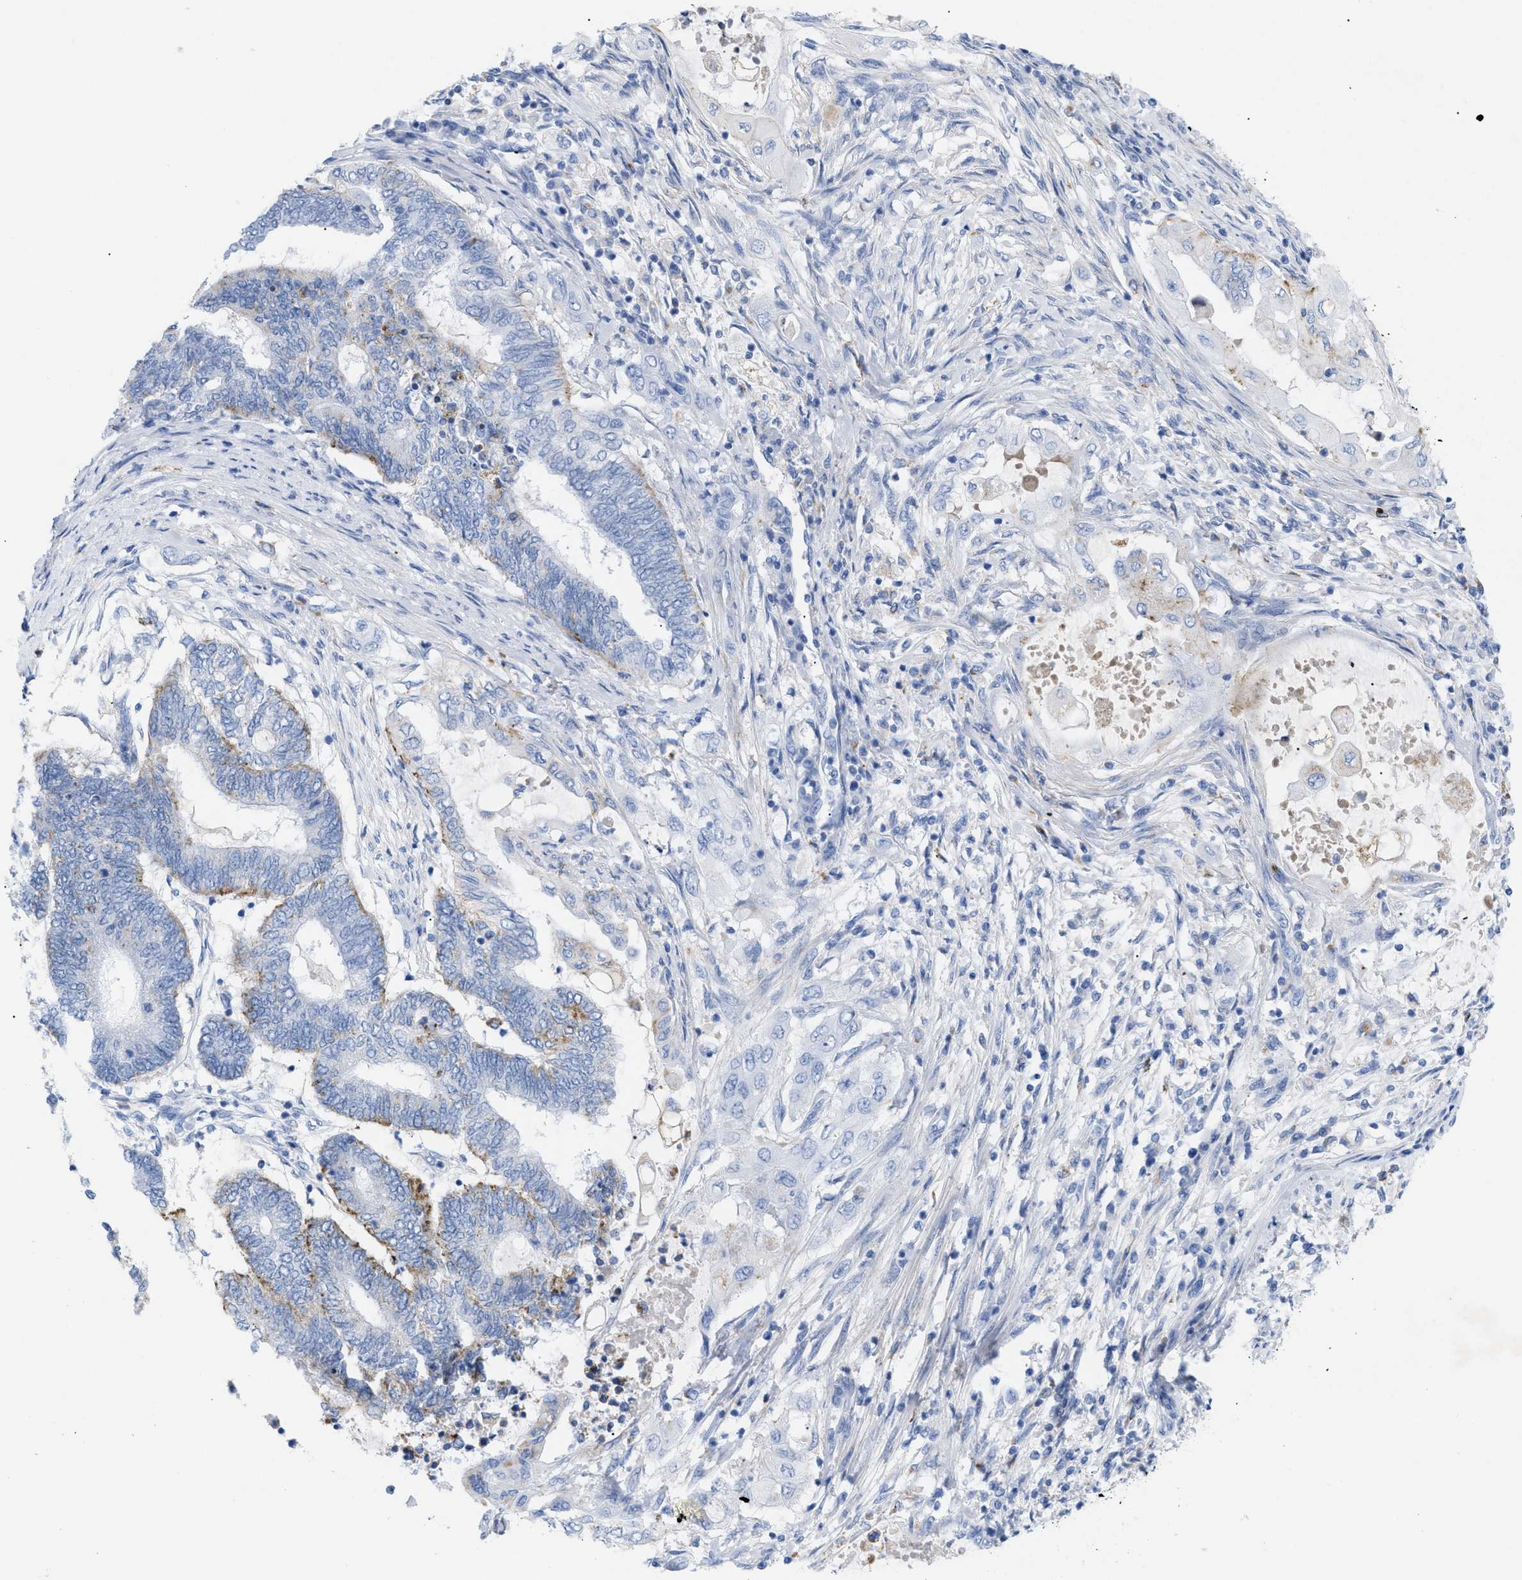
{"staining": {"intensity": "moderate", "quantity": "25%-75%", "location": "cytoplasmic/membranous"}, "tissue": "endometrial cancer", "cell_type": "Tumor cells", "image_type": "cancer", "snomed": [{"axis": "morphology", "description": "Adenocarcinoma, NOS"}, {"axis": "topography", "description": "Uterus"}, {"axis": "topography", "description": "Endometrium"}], "caption": "A brown stain shows moderate cytoplasmic/membranous staining of a protein in endometrial cancer tumor cells. The staining was performed using DAB to visualize the protein expression in brown, while the nuclei were stained in blue with hematoxylin (Magnification: 20x).", "gene": "DRAM2", "patient": {"sex": "female", "age": 70}}